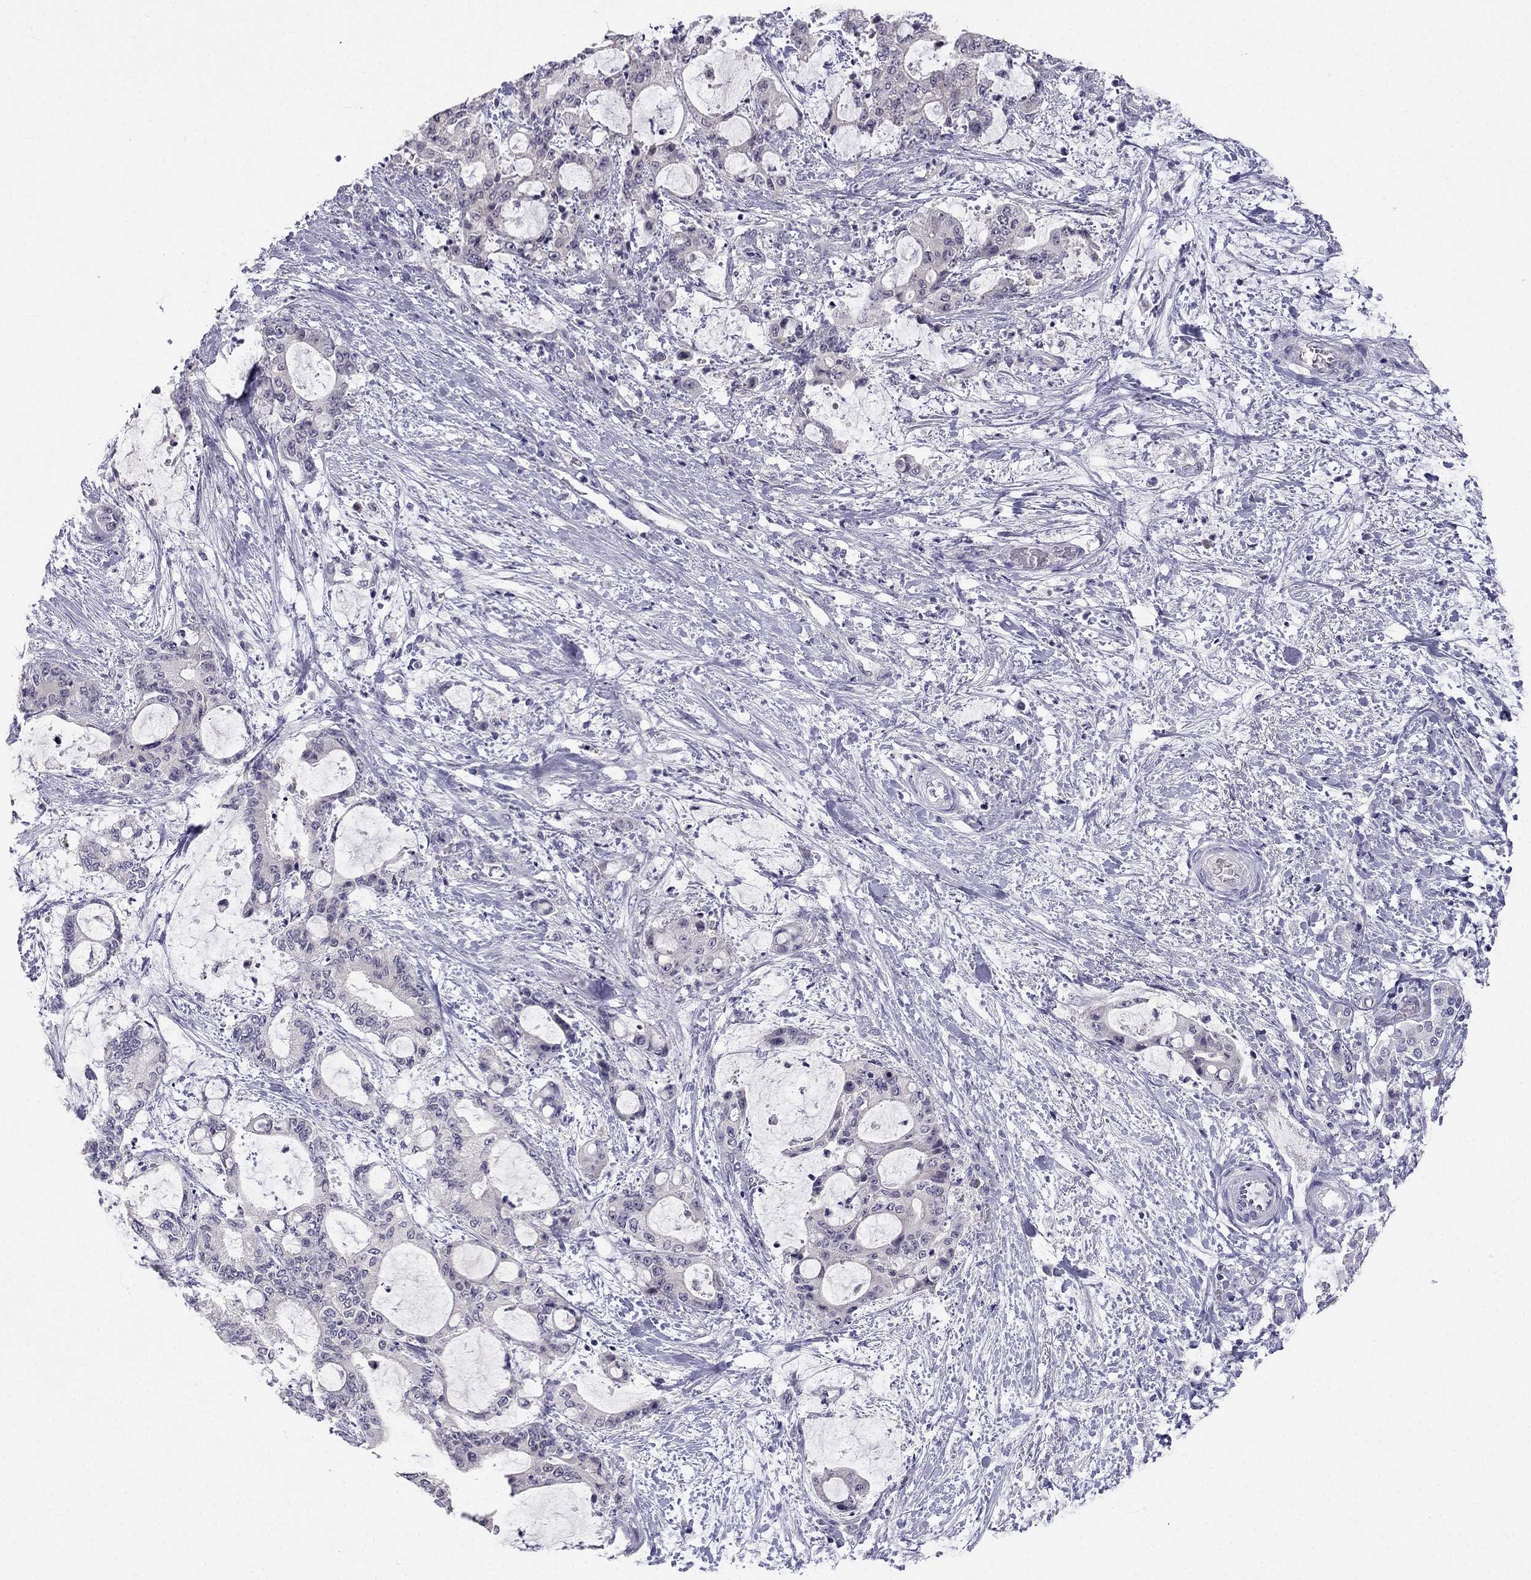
{"staining": {"intensity": "negative", "quantity": "none", "location": "none"}, "tissue": "liver cancer", "cell_type": "Tumor cells", "image_type": "cancer", "snomed": [{"axis": "morphology", "description": "Normal tissue, NOS"}, {"axis": "morphology", "description": "Cholangiocarcinoma"}, {"axis": "topography", "description": "Liver"}, {"axis": "topography", "description": "Peripheral nerve tissue"}], "caption": "DAB (3,3'-diaminobenzidine) immunohistochemical staining of human cholangiocarcinoma (liver) displays no significant expression in tumor cells.", "gene": "C16orf89", "patient": {"sex": "female", "age": 73}}